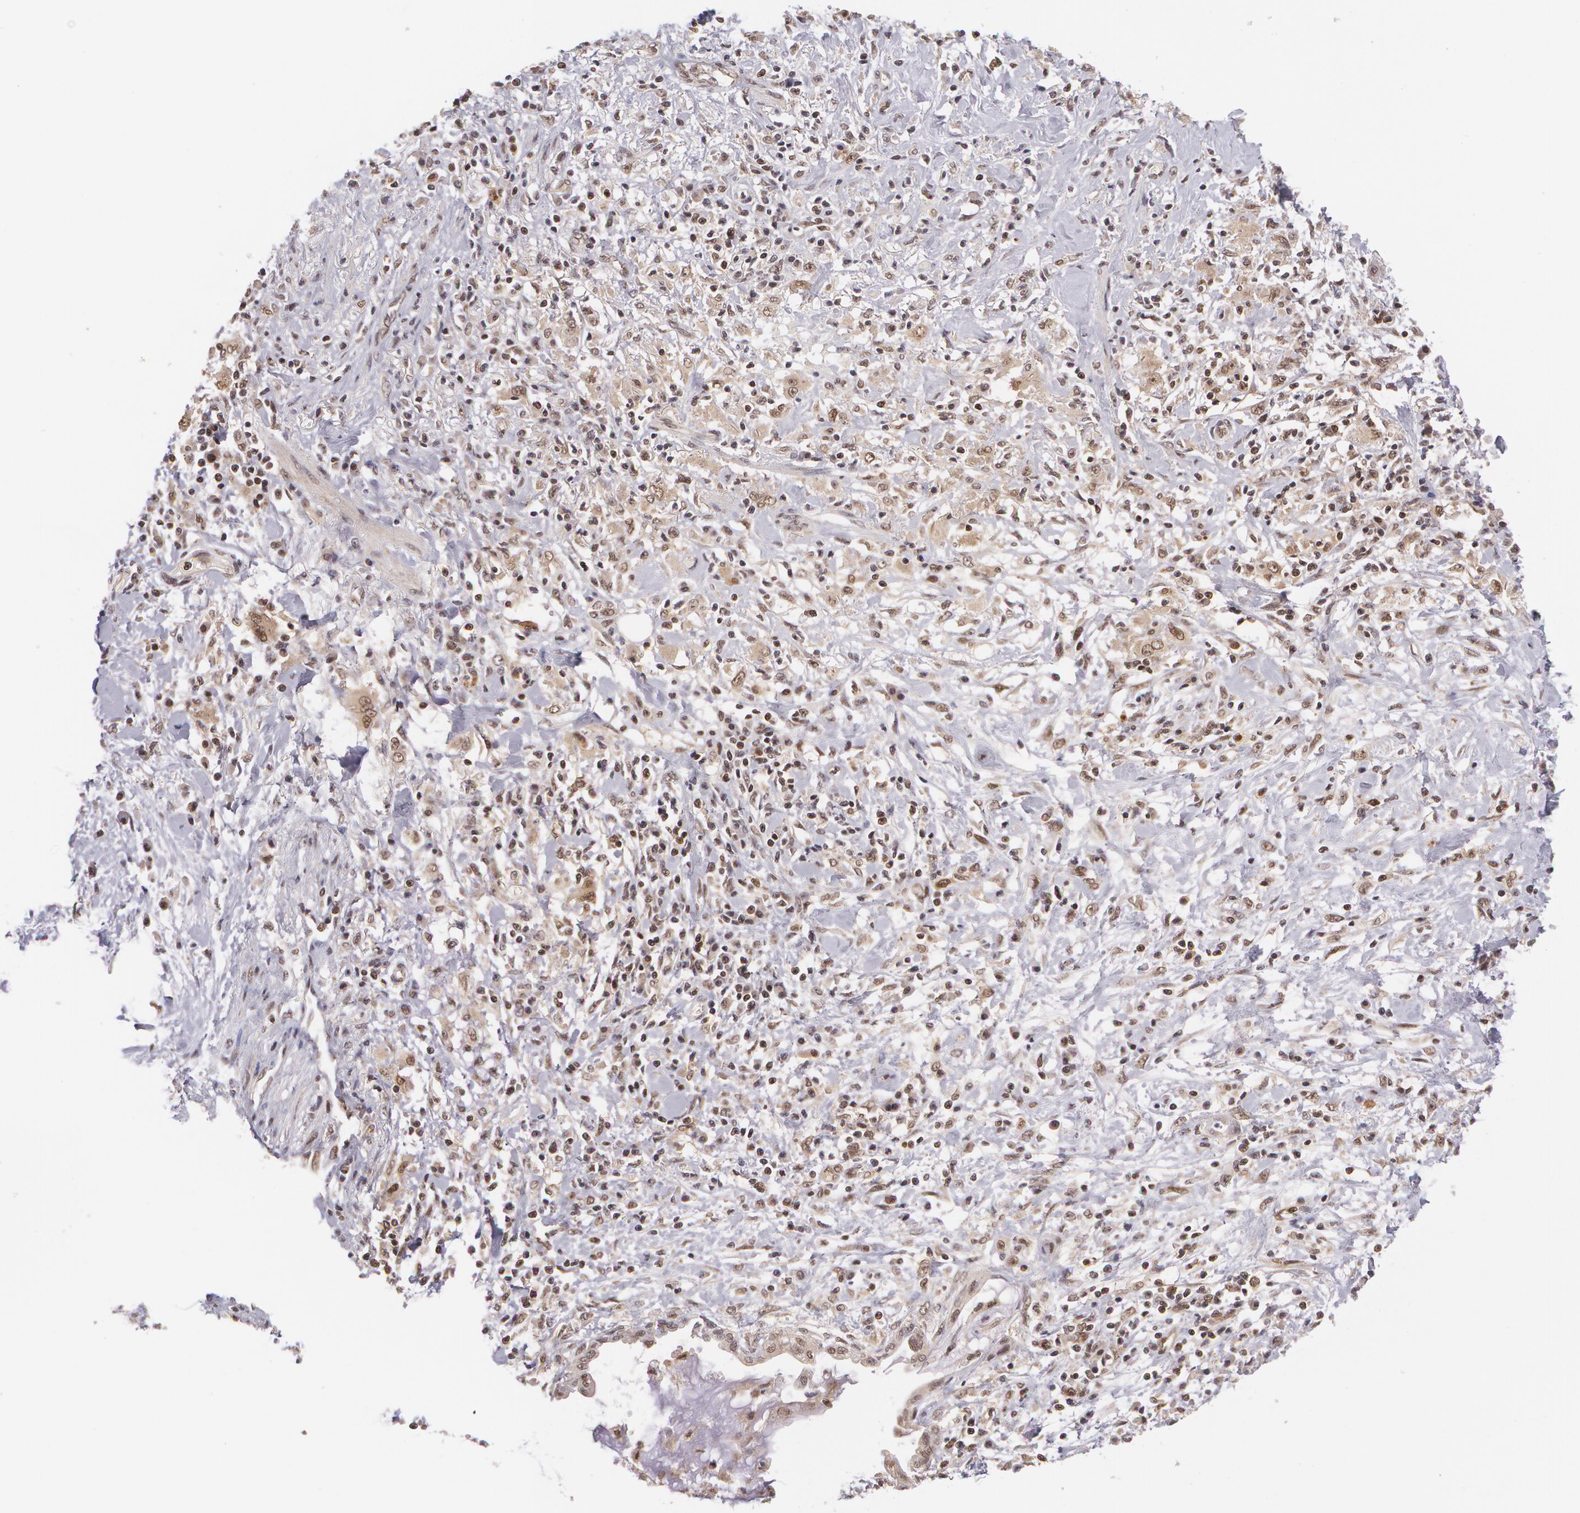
{"staining": {"intensity": "weak", "quantity": "<25%", "location": "cytoplasmic/membranous,nuclear"}, "tissue": "pancreatic cancer", "cell_type": "Tumor cells", "image_type": "cancer", "snomed": [{"axis": "morphology", "description": "Adenocarcinoma, NOS"}, {"axis": "topography", "description": "Pancreas"}], "caption": "High power microscopy histopathology image of an immunohistochemistry (IHC) photomicrograph of adenocarcinoma (pancreatic), revealing no significant staining in tumor cells.", "gene": "CUL2", "patient": {"sex": "female", "age": 64}}